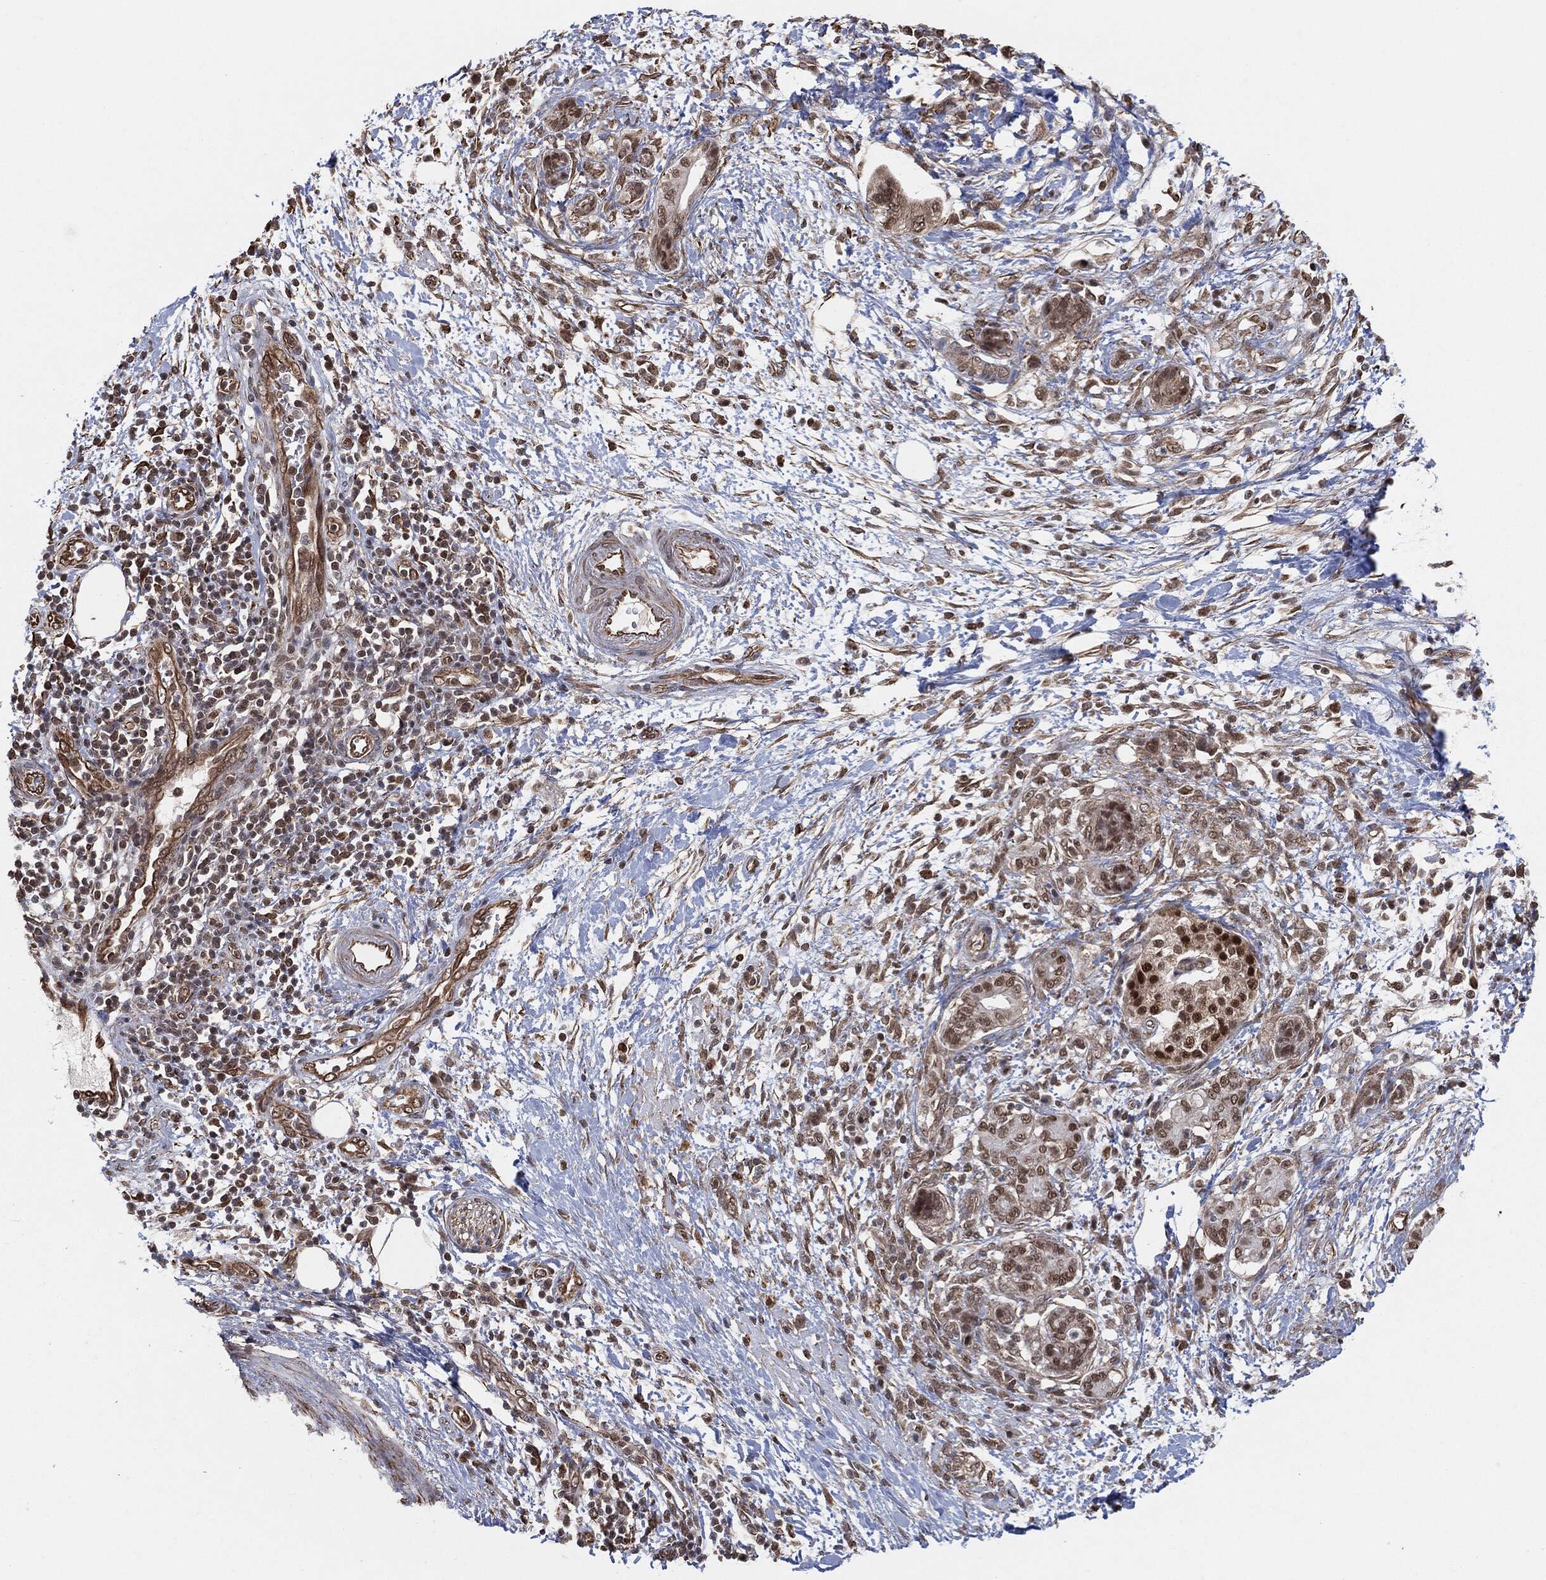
{"staining": {"intensity": "strong", "quantity": "<25%", "location": "nuclear"}, "tissue": "pancreatic cancer", "cell_type": "Tumor cells", "image_type": "cancer", "snomed": [{"axis": "morphology", "description": "Adenocarcinoma, NOS"}, {"axis": "topography", "description": "Pancreas"}], "caption": "Pancreatic cancer (adenocarcinoma) tissue reveals strong nuclear expression in about <25% of tumor cells, visualized by immunohistochemistry. Nuclei are stained in blue.", "gene": "TP53RK", "patient": {"sex": "female", "age": 73}}